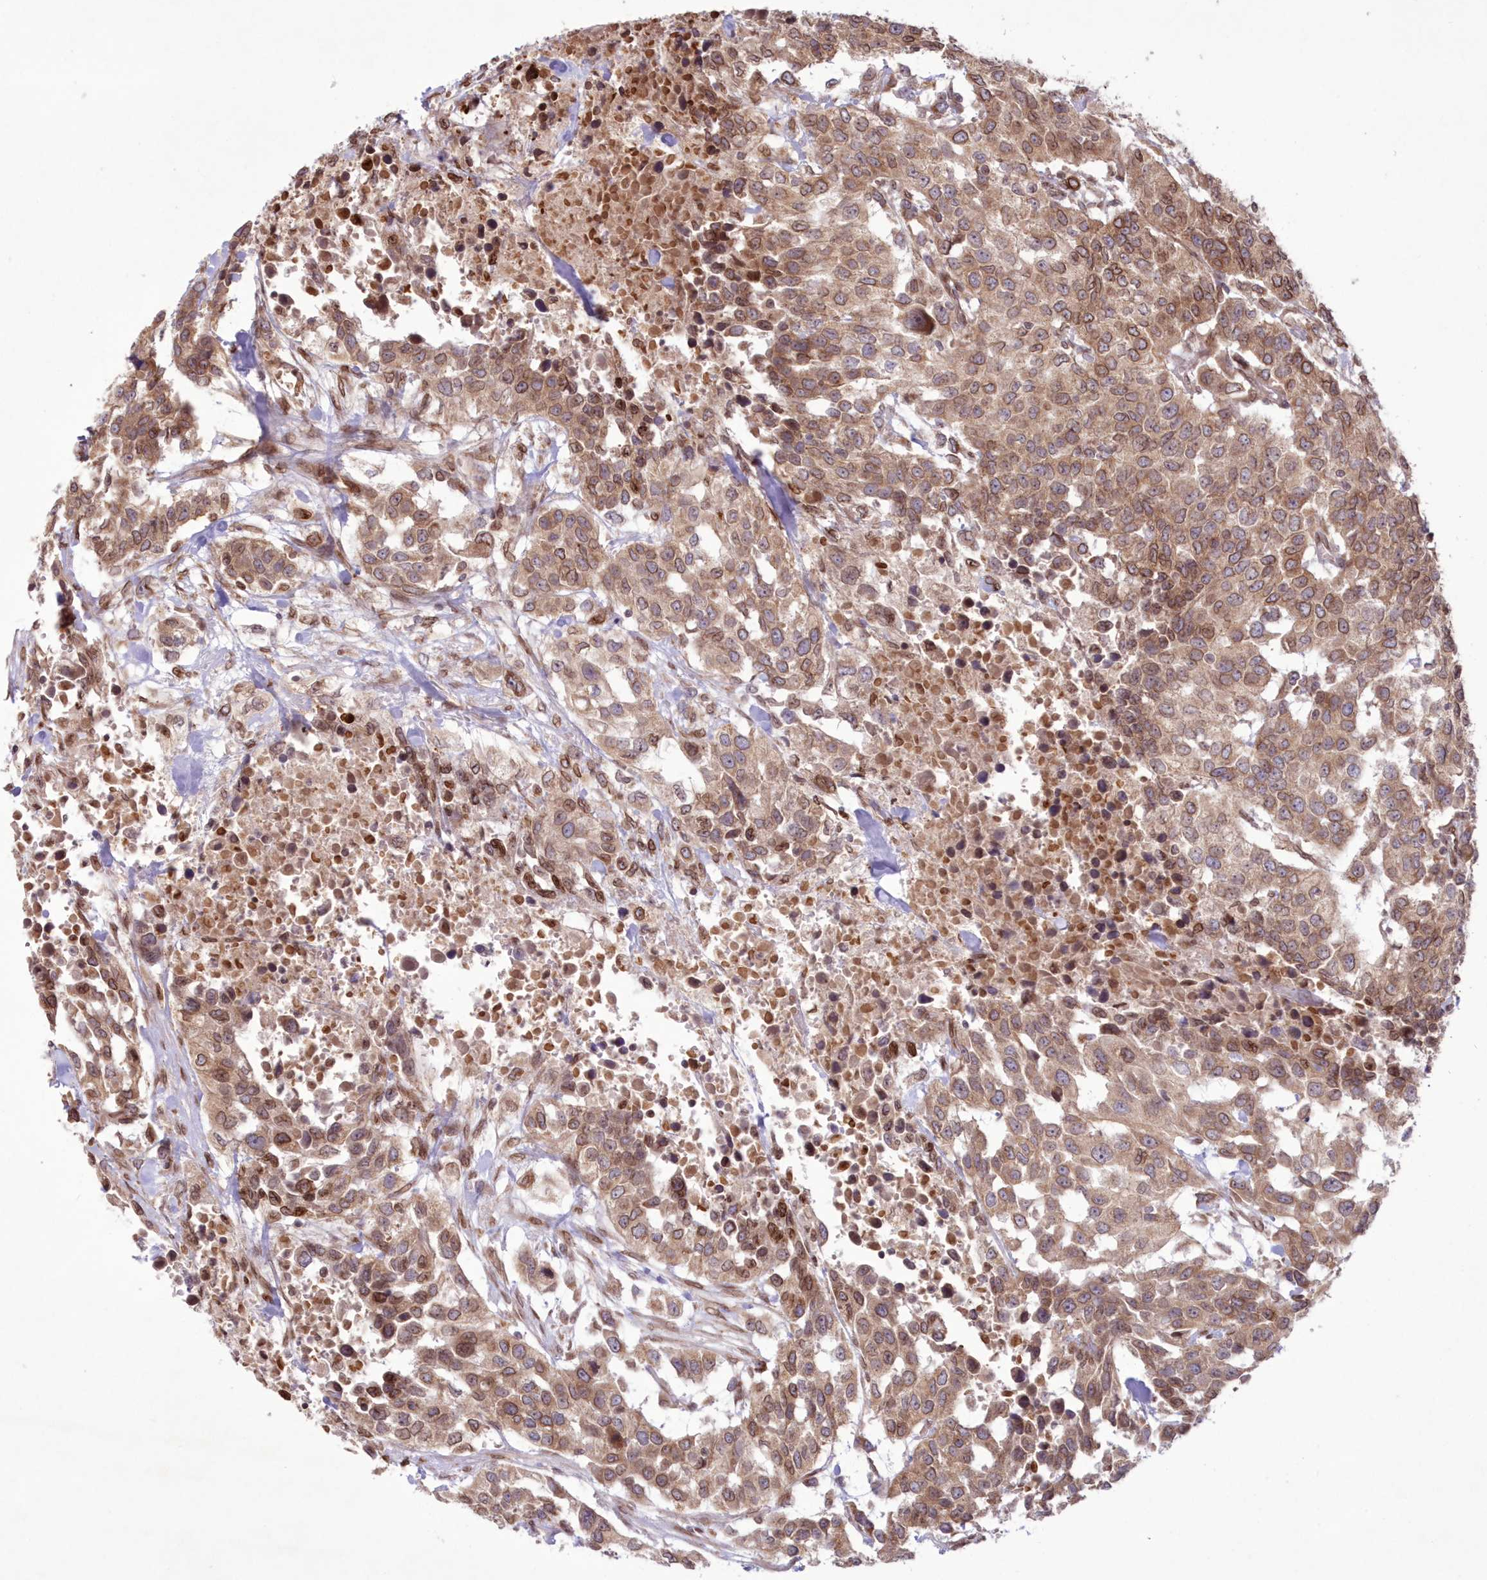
{"staining": {"intensity": "moderate", "quantity": ">75%", "location": "cytoplasmic/membranous,nuclear"}, "tissue": "urothelial cancer", "cell_type": "Tumor cells", "image_type": "cancer", "snomed": [{"axis": "morphology", "description": "Urothelial carcinoma, High grade"}, {"axis": "topography", "description": "Urinary bladder"}], "caption": "A high-resolution histopathology image shows immunohistochemistry (IHC) staining of urothelial carcinoma (high-grade), which displays moderate cytoplasmic/membranous and nuclear positivity in approximately >75% of tumor cells.", "gene": "DNAJC27", "patient": {"sex": "female", "age": 80}}